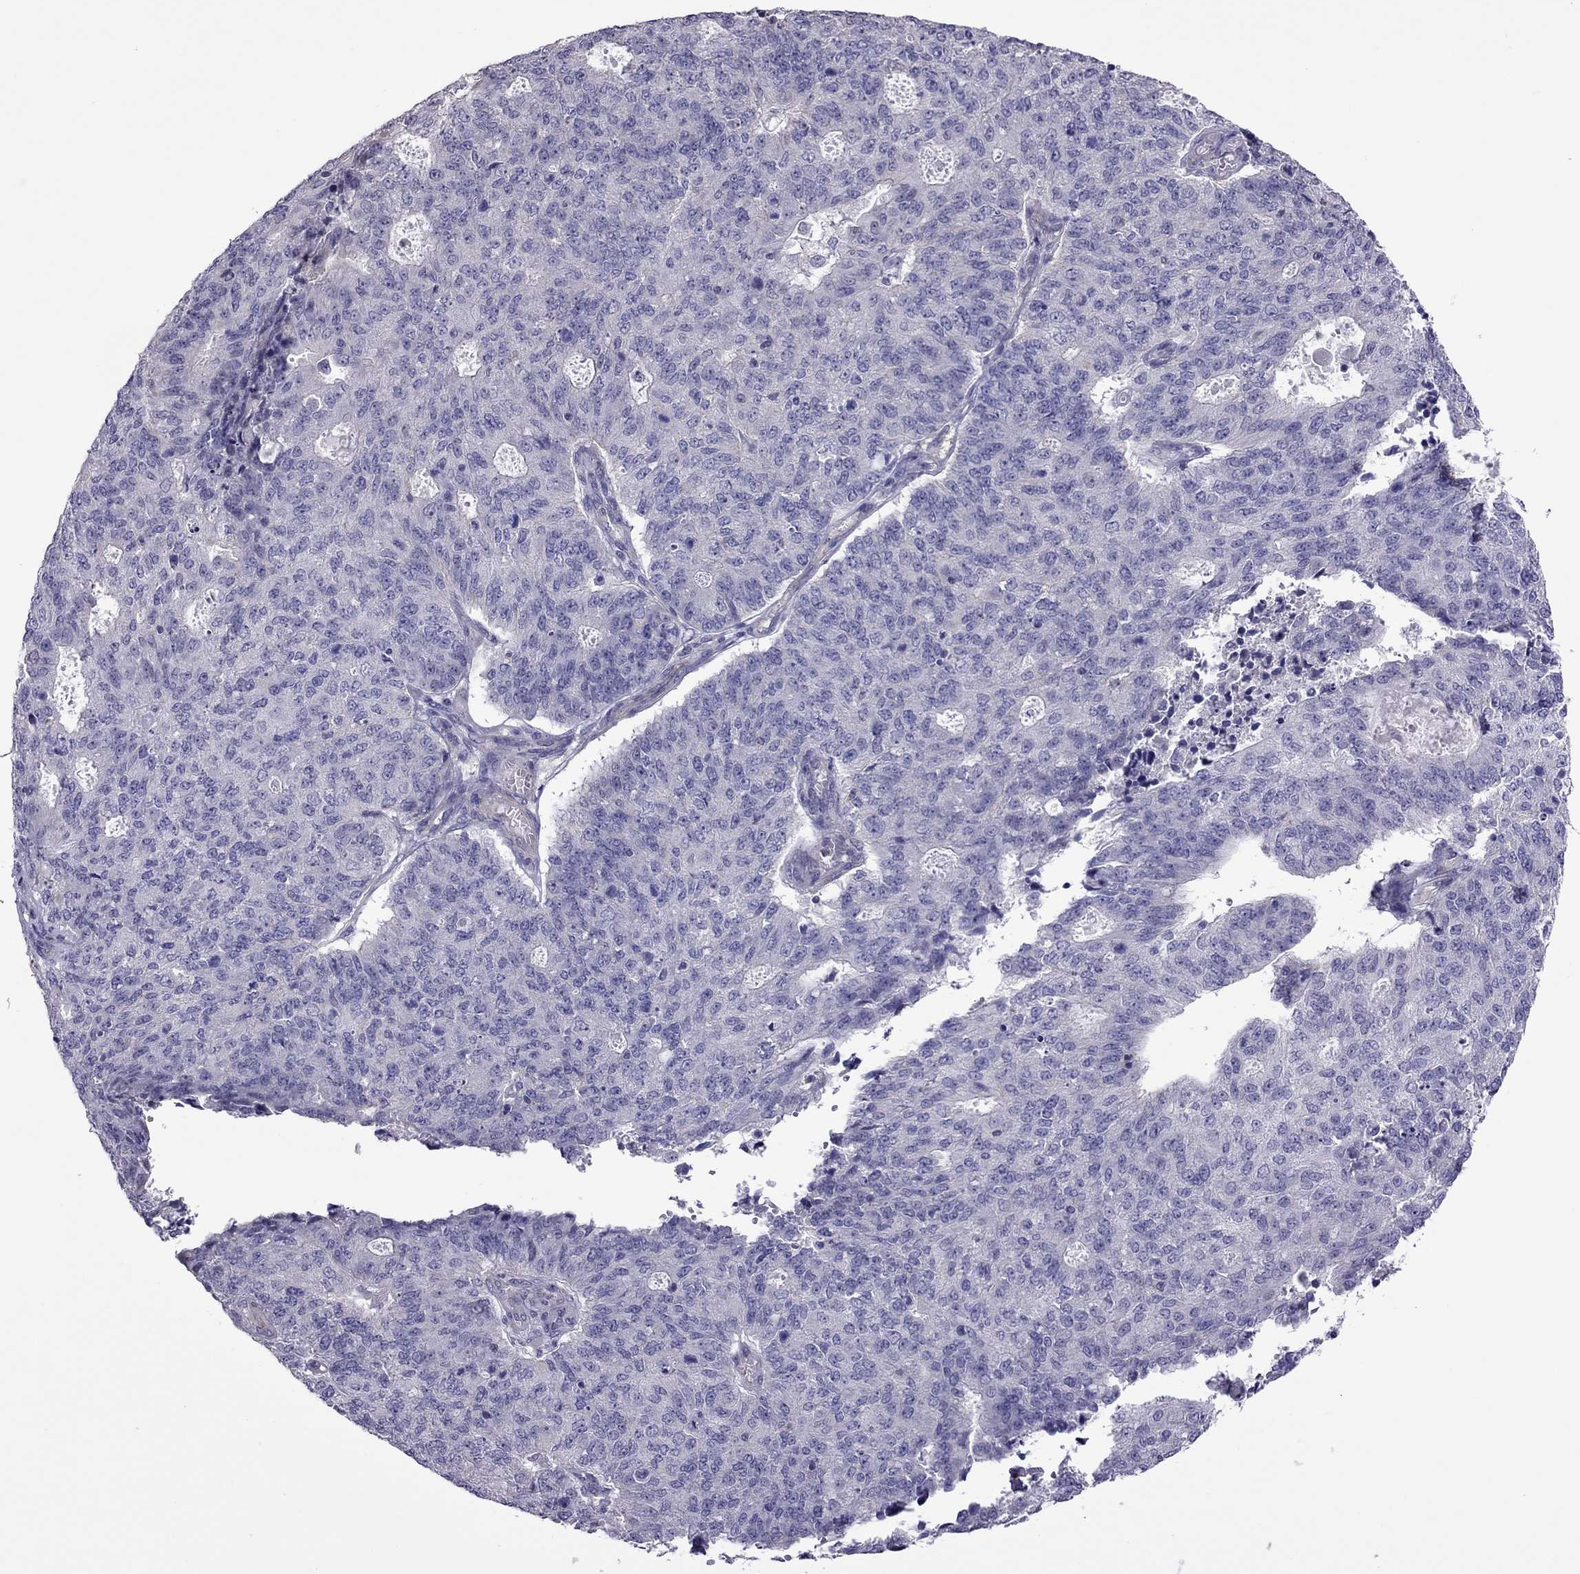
{"staining": {"intensity": "negative", "quantity": "none", "location": "none"}, "tissue": "endometrial cancer", "cell_type": "Tumor cells", "image_type": "cancer", "snomed": [{"axis": "morphology", "description": "Adenocarcinoma, NOS"}, {"axis": "topography", "description": "Endometrium"}], "caption": "DAB immunohistochemical staining of human endometrial adenocarcinoma exhibits no significant expression in tumor cells.", "gene": "SLC16A8", "patient": {"sex": "female", "age": 82}}